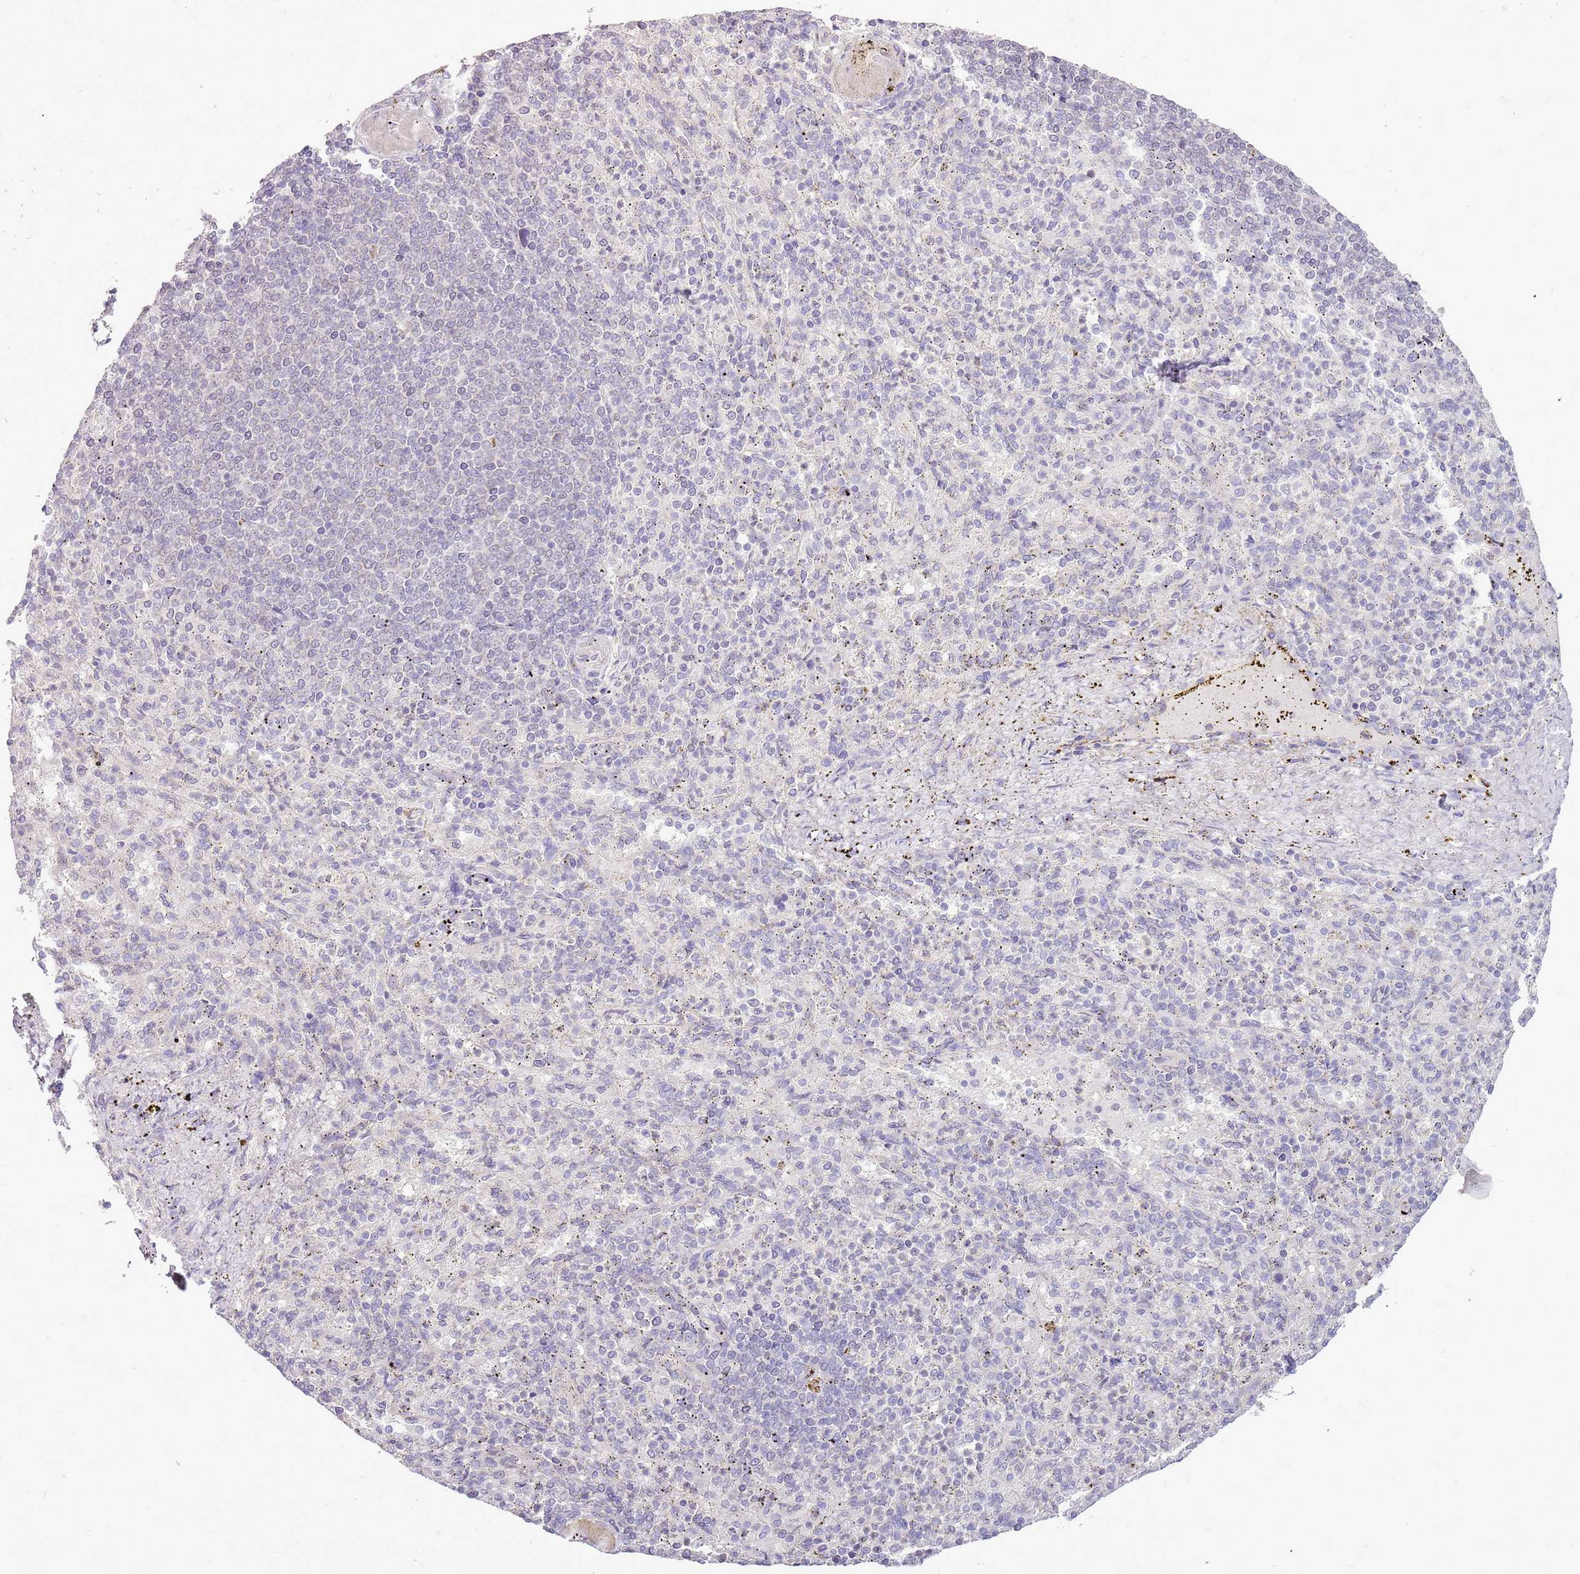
{"staining": {"intensity": "negative", "quantity": "none", "location": "none"}, "tissue": "spleen", "cell_type": "Cells in red pulp", "image_type": "normal", "snomed": [{"axis": "morphology", "description": "Normal tissue, NOS"}, {"axis": "topography", "description": "Spleen"}], "caption": "IHC micrograph of unremarkable human spleen stained for a protein (brown), which shows no expression in cells in red pulp.", "gene": "UGGT2", "patient": {"sex": "female", "age": 74}}